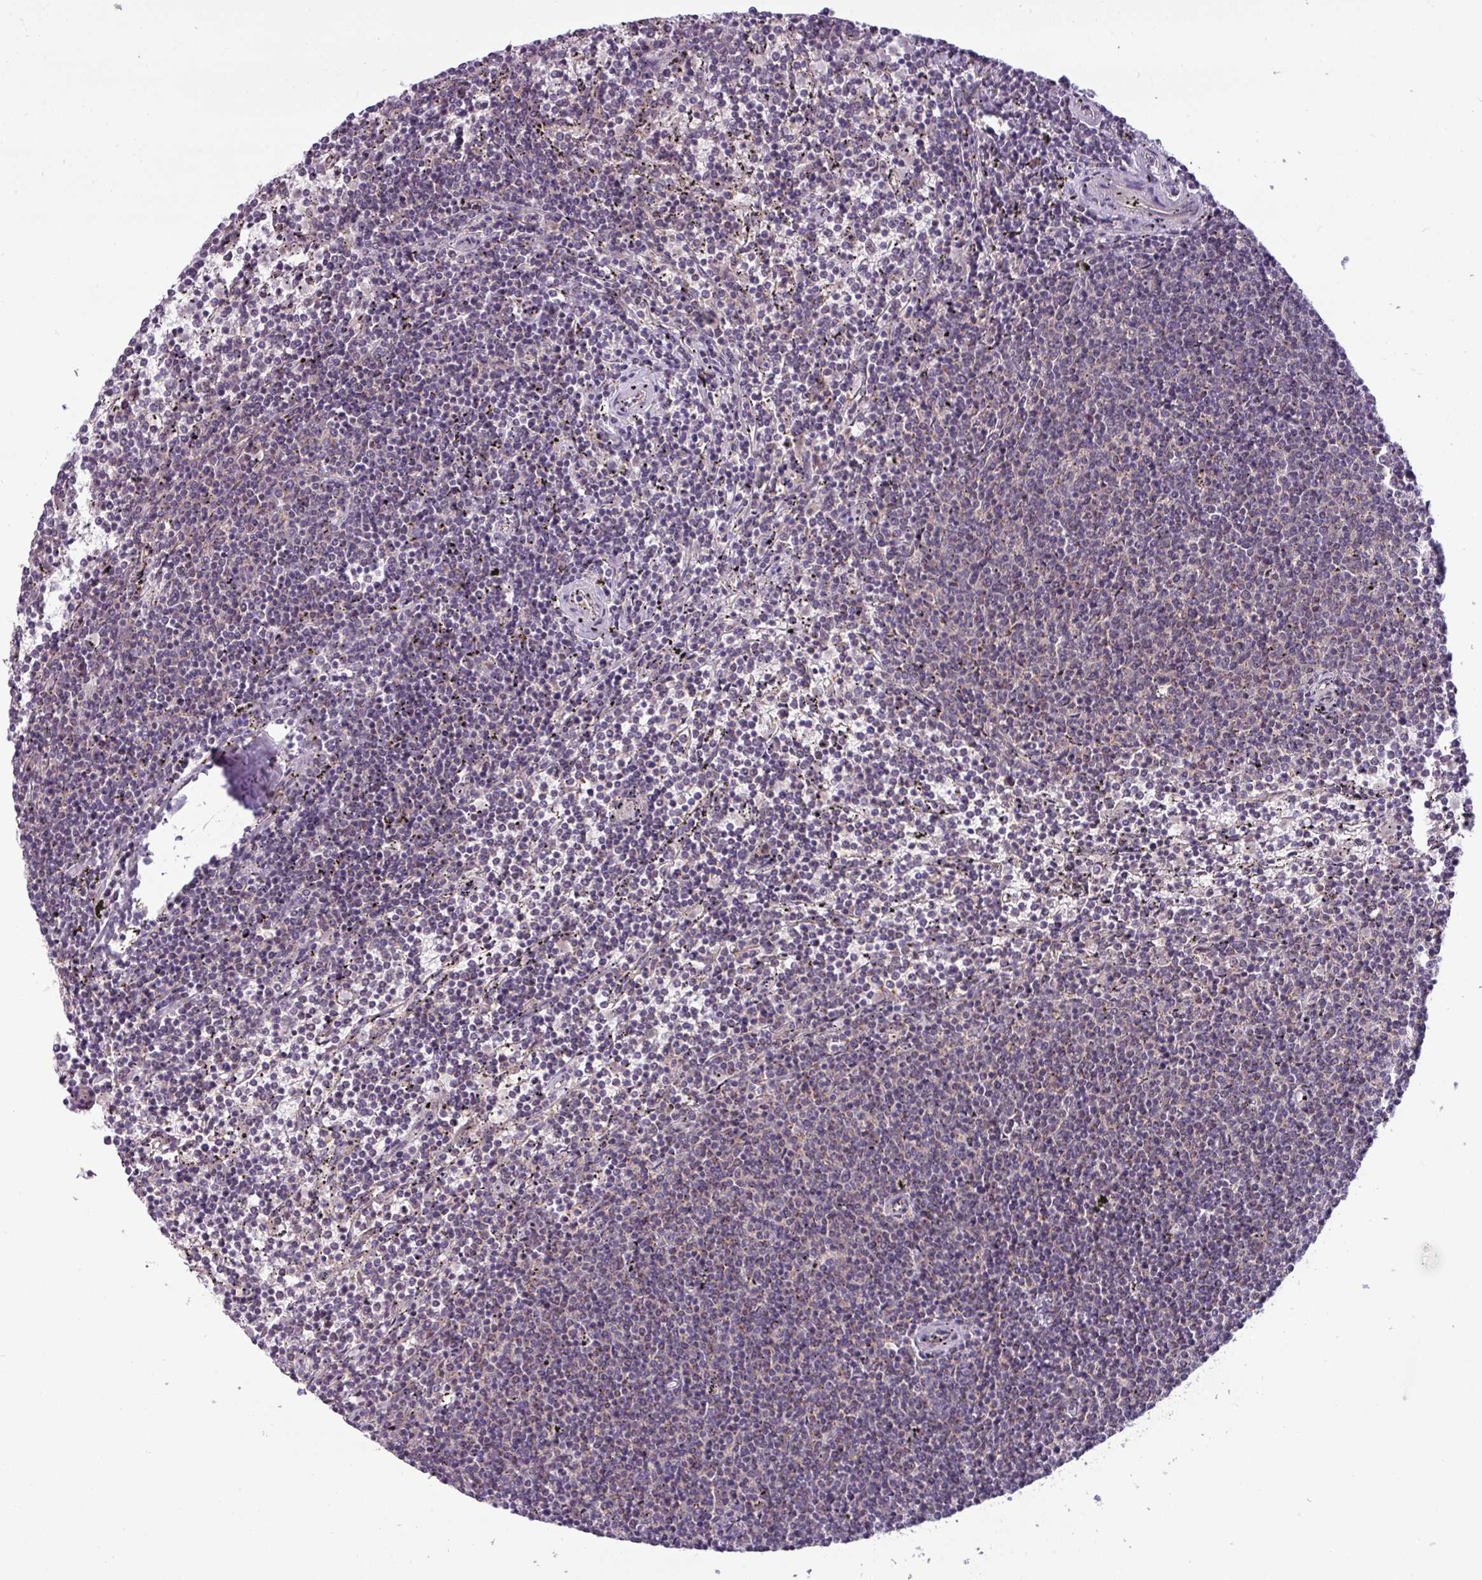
{"staining": {"intensity": "negative", "quantity": "none", "location": "none"}, "tissue": "lymphoma", "cell_type": "Tumor cells", "image_type": "cancer", "snomed": [{"axis": "morphology", "description": "Malignant lymphoma, non-Hodgkin's type, Low grade"}, {"axis": "topography", "description": "Spleen"}], "caption": "Tumor cells are negative for brown protein staining in lymphoma.", "gene": "ZNF35", "patient": {"sex": "female", "age": 50}}